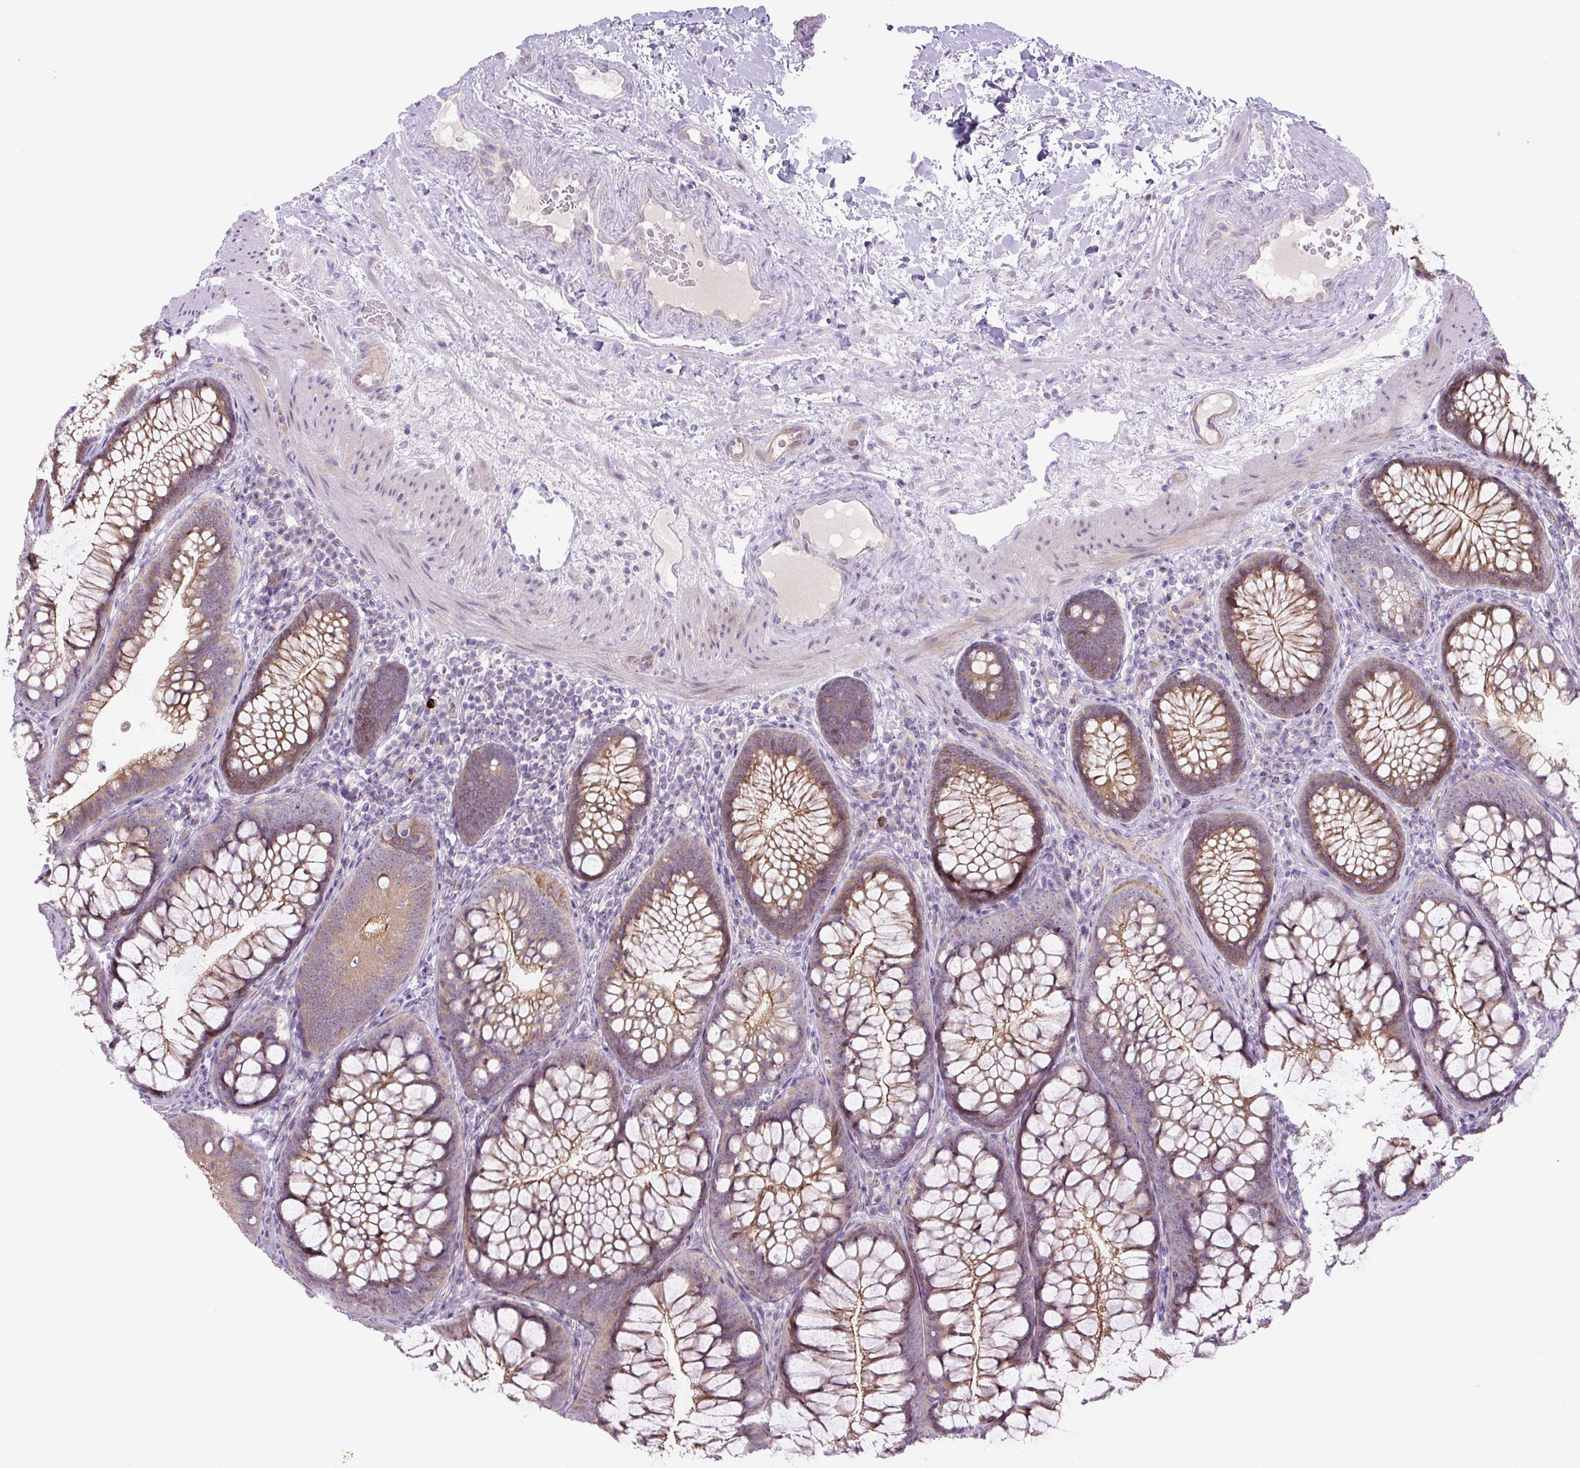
{"staining": {"intensity": "weak", "quantity": "25%-75%", "location": "cytoplasmic/membranous"}, "tissue": "colon", "cell_type": "Endothelial cells", "image_type": "normal", "snomed": [{"axis": "morphology", "description": "Normal tissue, NOS"}, {"axis": "morphology", "description": "Adenoma, NOS"}, {"axis": "topography", "description": "Soft tissue"}, {"axis": "topography", "description": "Colon"}], "caption": "IHC of unremarkable colon demonstrates low levels of weak cytoplasmic/membranous positivity in approximately 25%-75% of endothelial cells. Nuclei are stained in blue.", "gene": "ADAMTS19", "patient": {"sex": "male", "age": 47}}